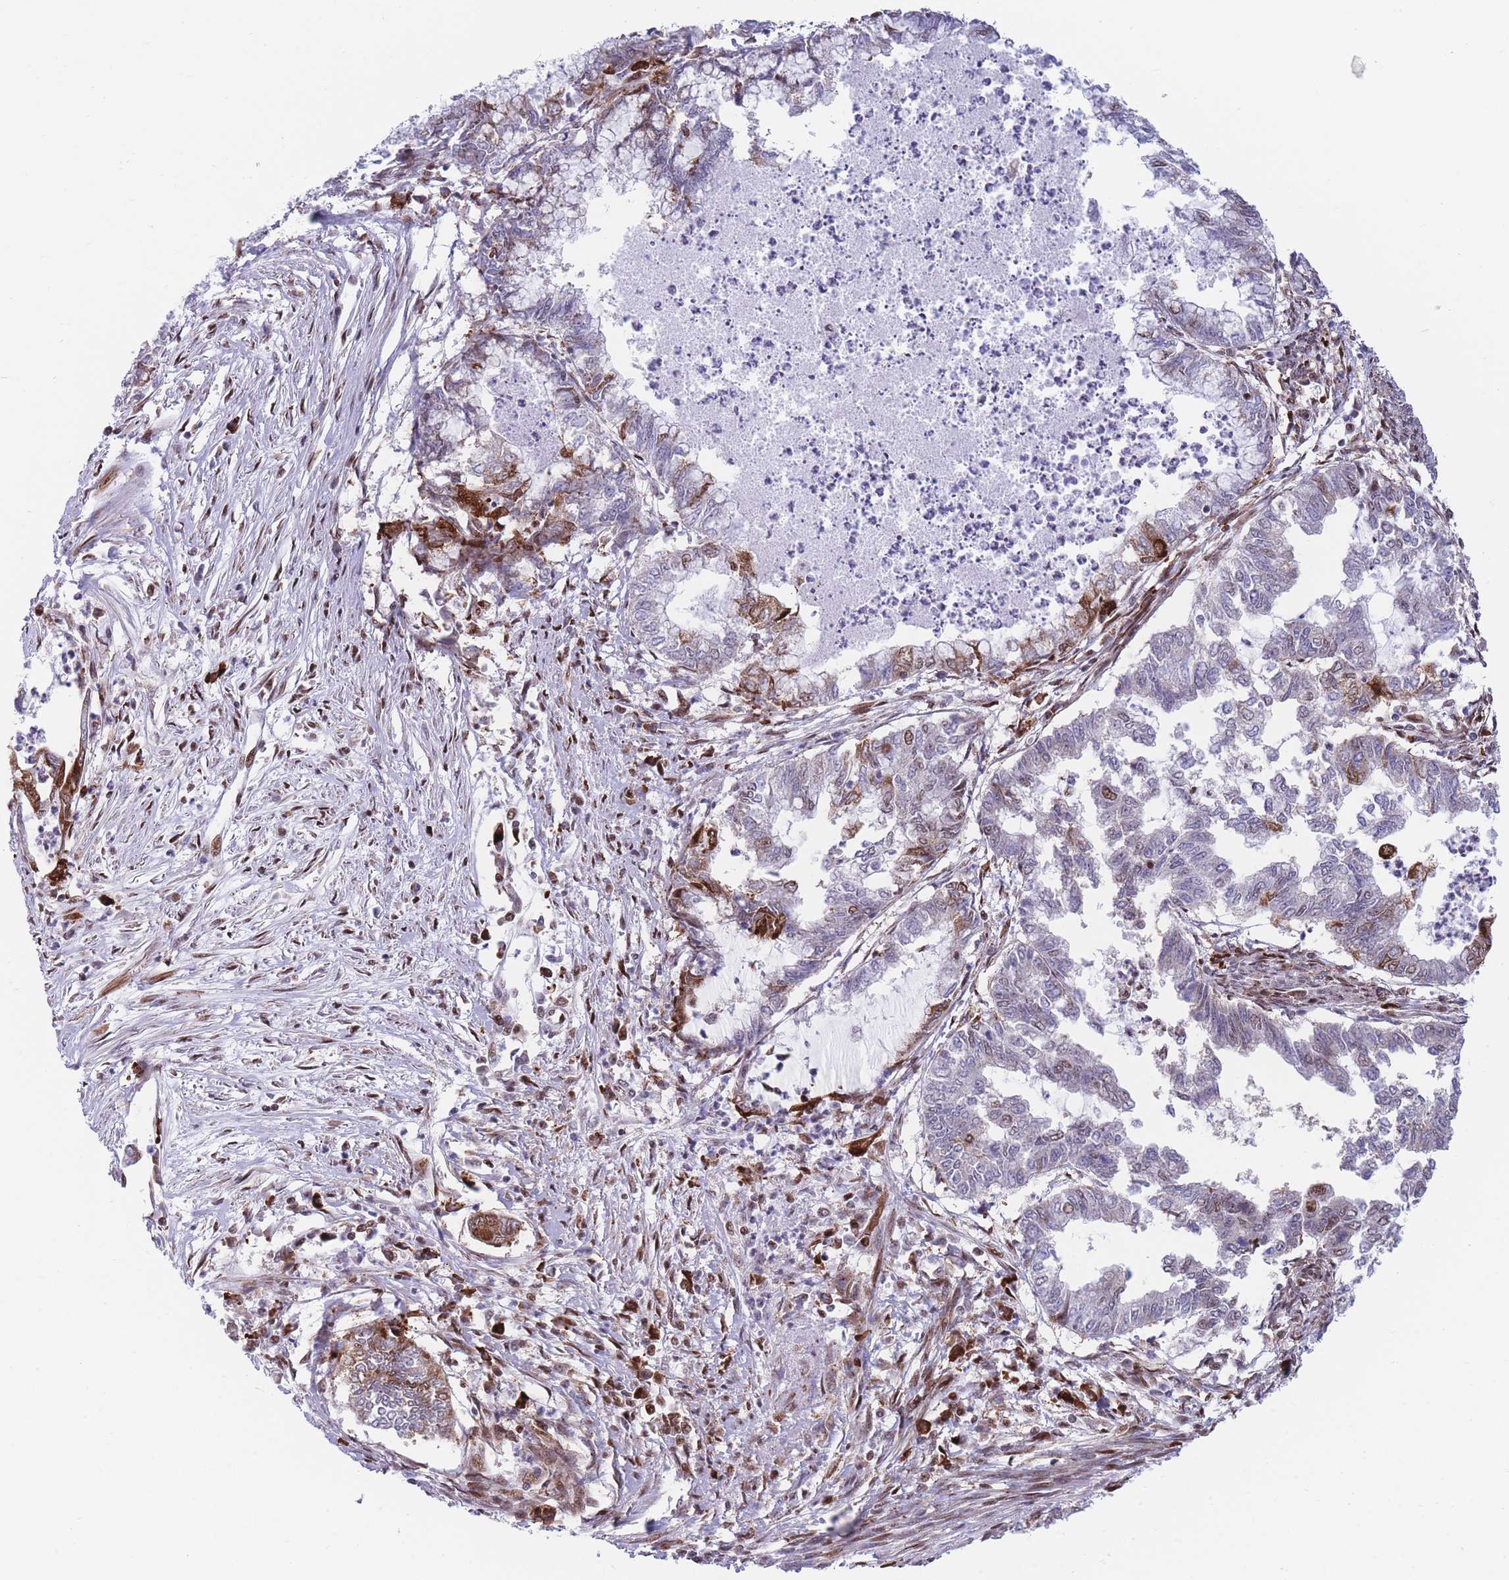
{"staining": {"intensity": "moderate", "quantity": "<25%", "location": "cytoplasmic/membranous,nuclear"}, "tissue": "endometrial cancer", "cell_type": "Tumor cells", "image_type": "cancer", "snomed": [{"axis": "morphology", "description": "Adenocarcinoma, NOS"}, {"axis": "topography", "description": "Endometrium"}], "caption": "The photomicrograph displays immunohistochemical staining of adenocarcinoma (endometrial). There is moderate cytoplasmic/membranous and nuclear expression is appreciated in about <25% of tumor cells. (brown staining indicates protein expression, while blue staining denotes nuclei).", "gene": "DNAJC3", "patient": {"sex": "female", "age": 79}}